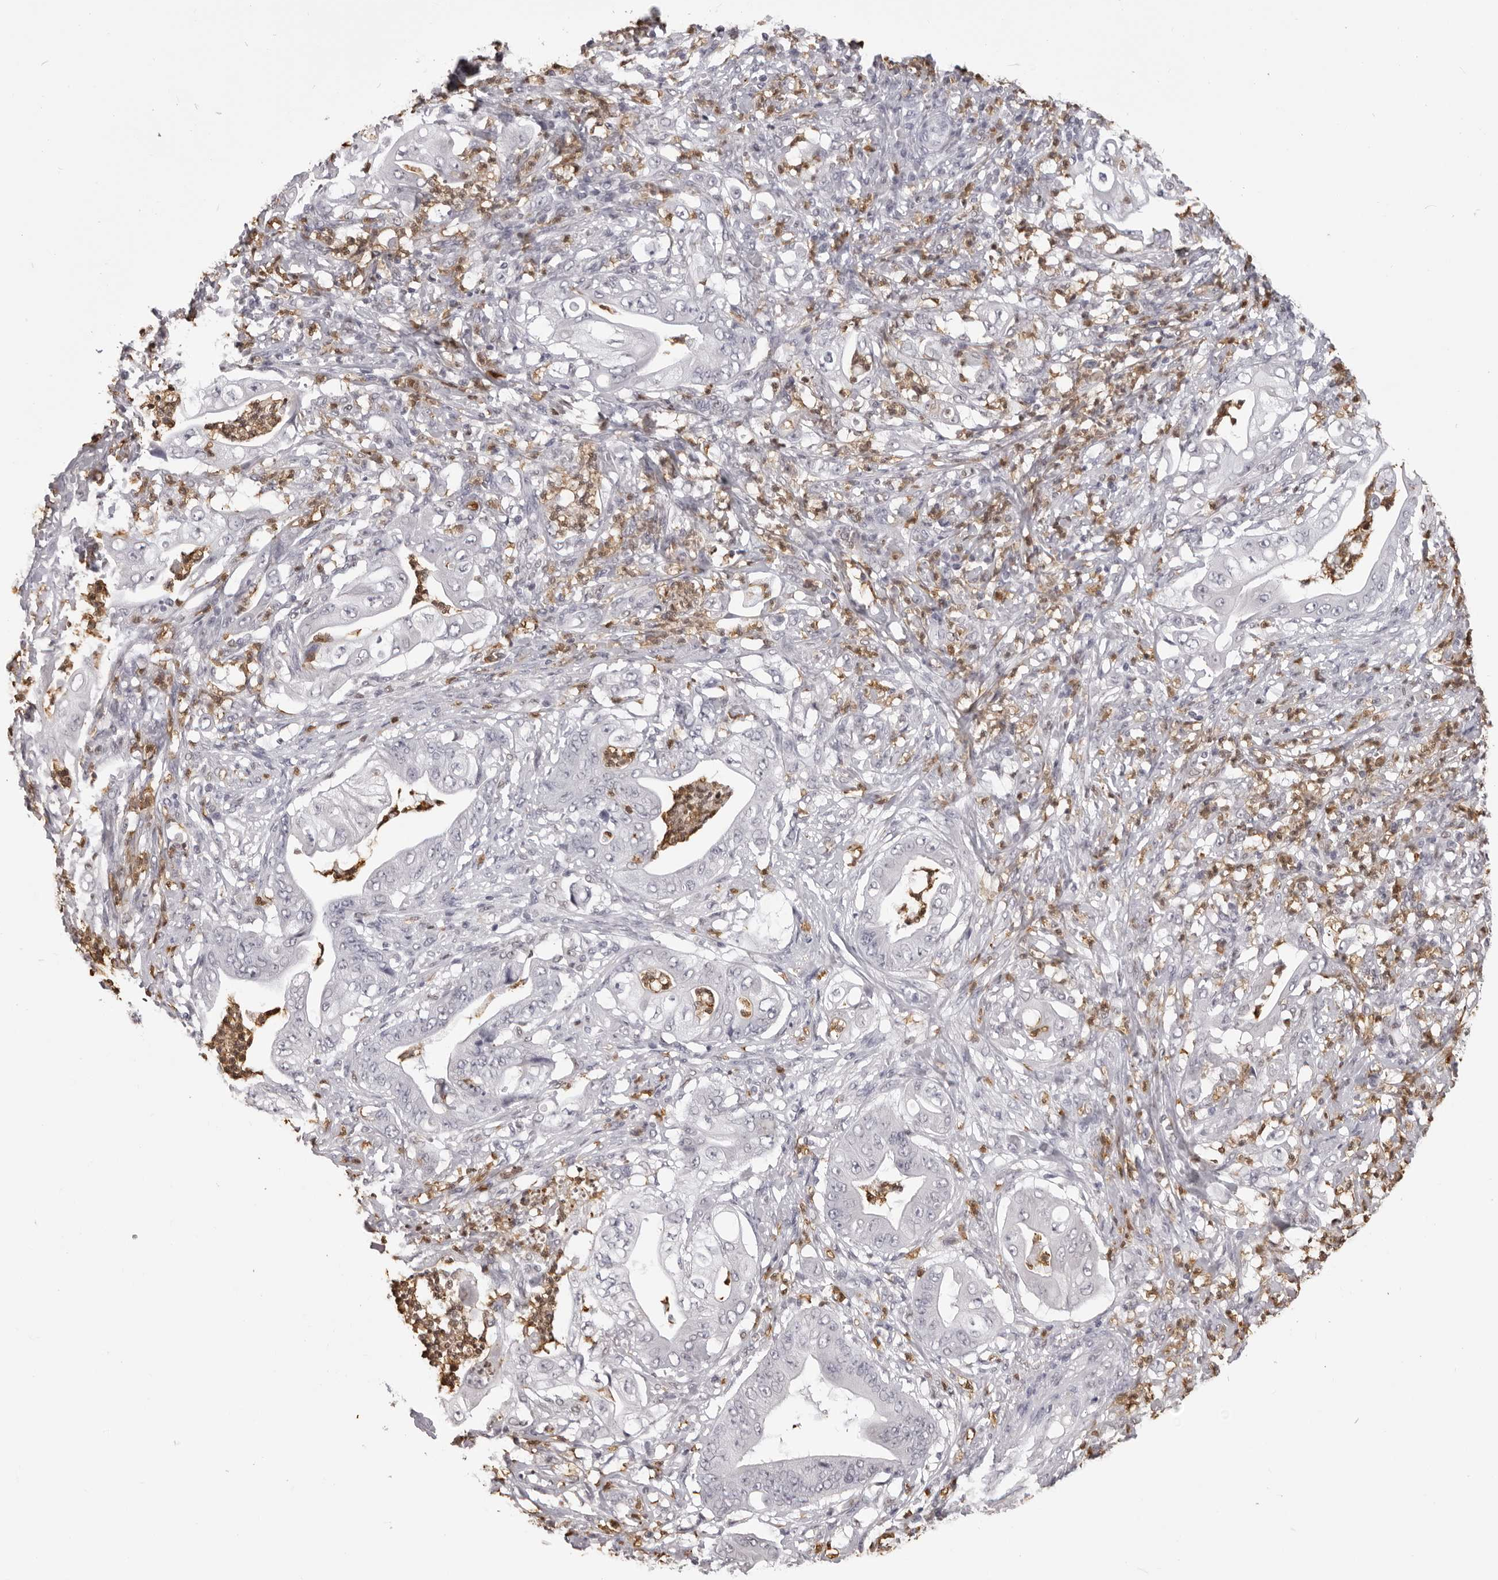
{"staining": {"intensity": "negative", "quantity": "none", "location": "none"}, "tissue": "stomach cancer", "cell_type": "Tumor cells", "image_type": "cancer", "snomed": [{"axis": "morphology", "description": "Adenocarcinoma, NOS"}, {"axis": "topography", "description": "Stomach"}], "caption": "Tumor cells show no significant protein positivity in stomach cancer (adenocarcinoma).", "gene": "IL31", "patient": {"sex": "female", "age": 73}}